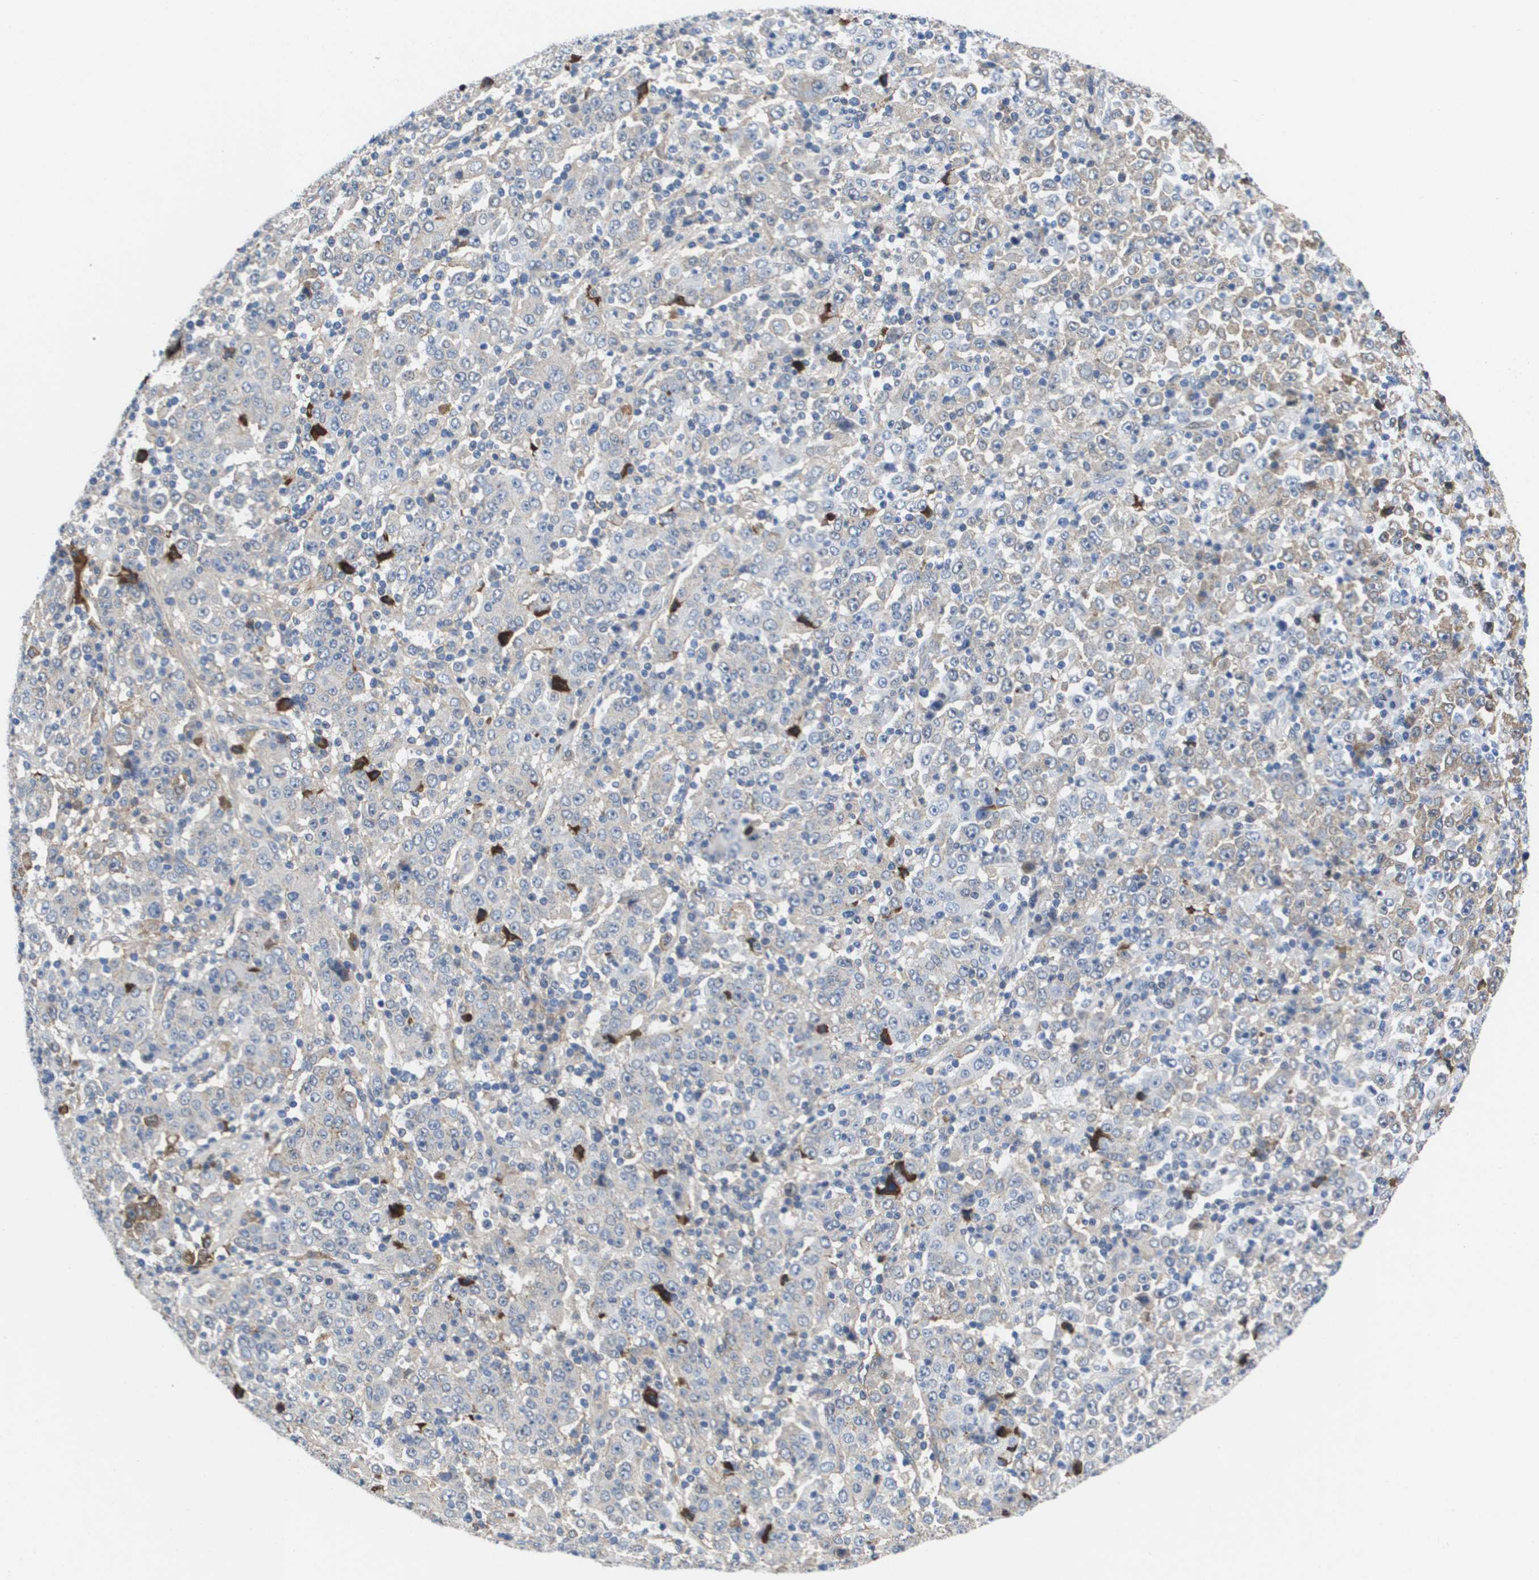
{"staining": {"intensity": "negative", "quantity": "none", "location": "none"}, "tissue": "stomach cancer", "cell_type": "Tumor cells", "image_type": "cancer", "snomed": [{"axis": "morphology", "description": "Normal tissue, NOS"}, {"axis": "morphology", "description": "Adenocarcinoma, NOS"}, {"axis": "topography", "description": "Stomach, upper"}, {"axis": "topography", "description": "Stomach"}], "caption": "An IHC histopathology image of adenocarcinoma (stomach) is shown. There is no staining in tumor cells of adenocarcinoma (stomach).", "gene": "SERPINC1", "patient": {"sex": "male", "age": 59}}